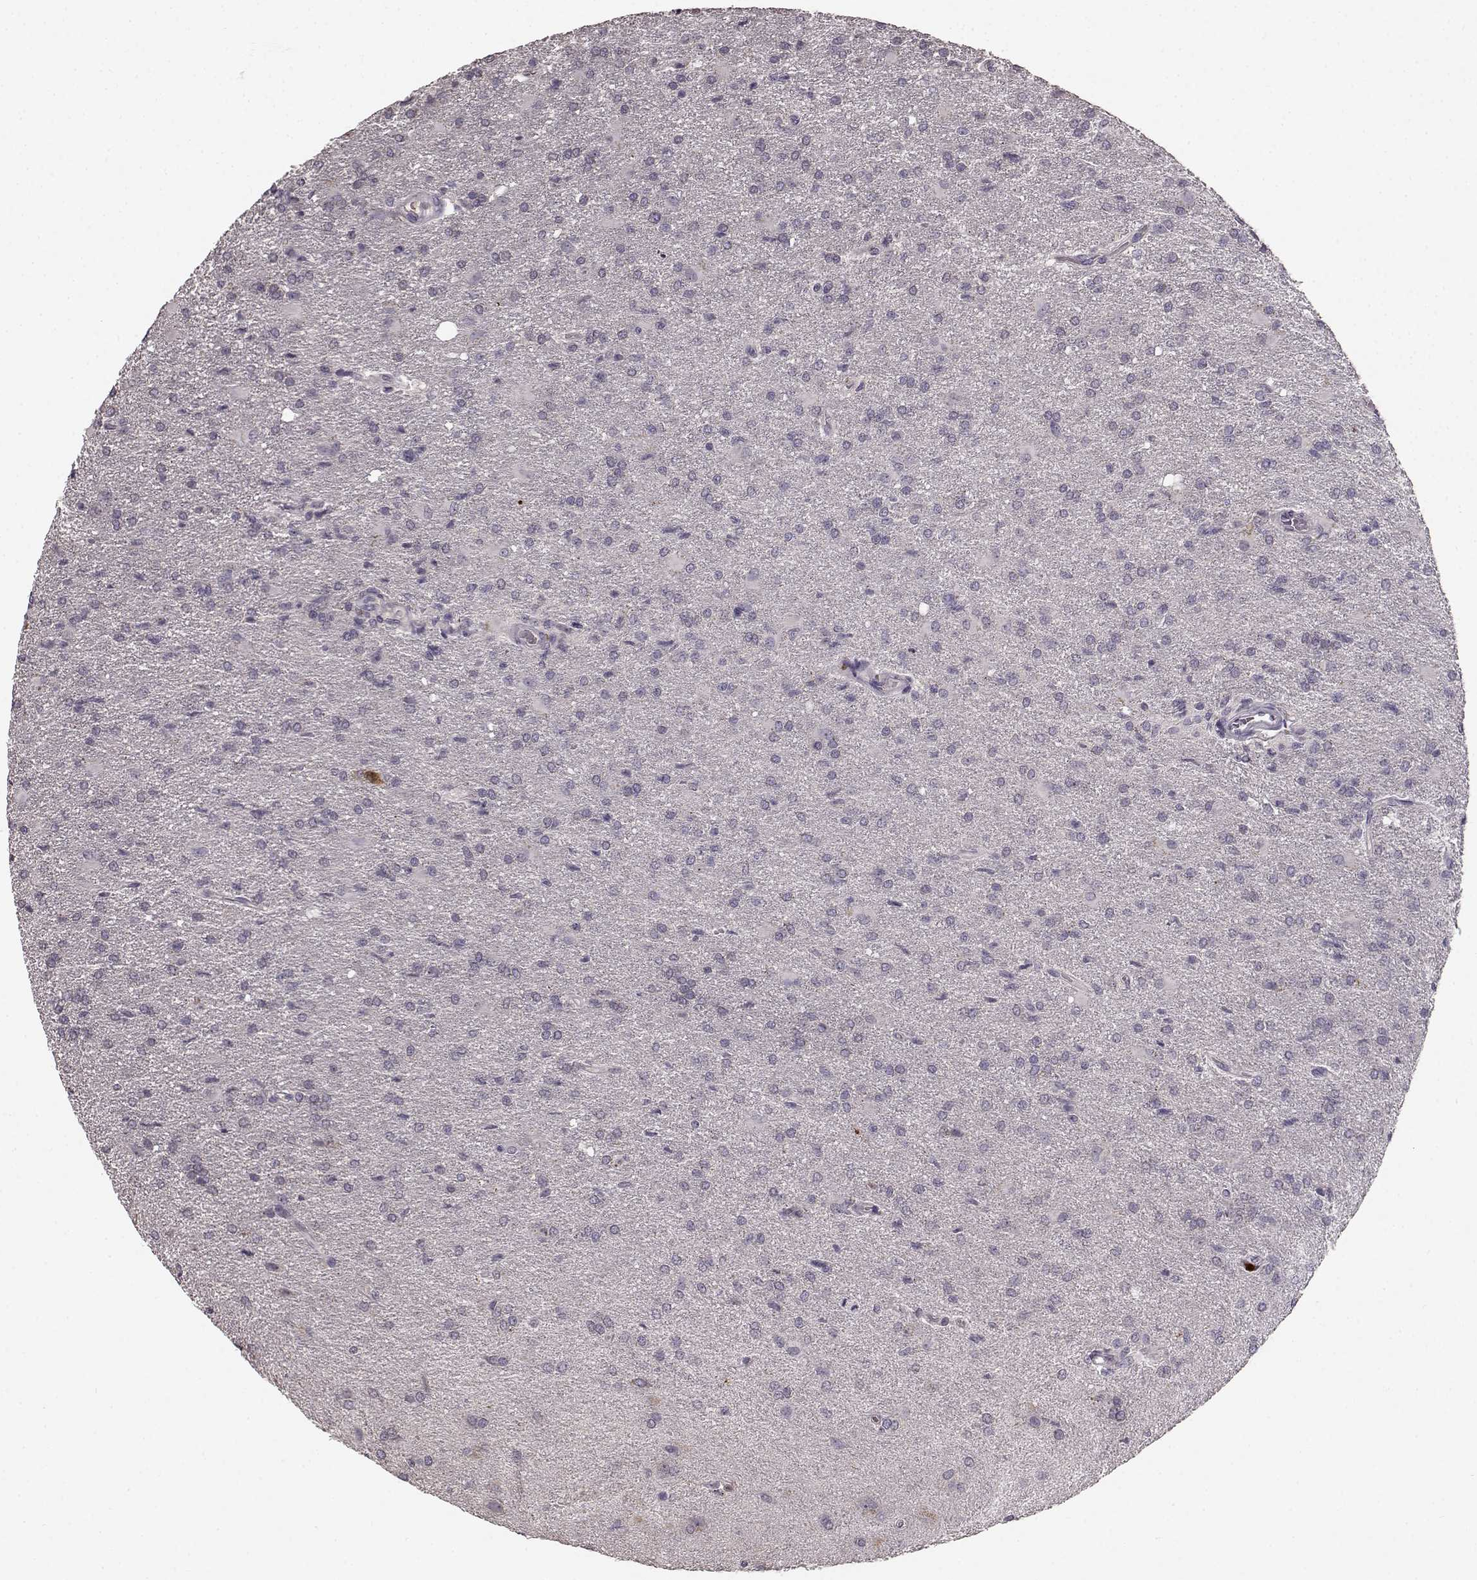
{"staining": {"intensity": "negative", "quantity": "none", "location": "none"}, "tissue": "glioma", "cell_type": "Tumor cells", "image_type": "cancer", "snomed": [{"axis": "morphology", "description": "Glioma, malignant, High grade"}, {"axis": "topography", "description": "Brain"}], "caption": "A micrograph of human glioma is negative for staining in tumor cells.", "gene": "YJEFN3", "patient": {"sex": "male", "age": 68}}